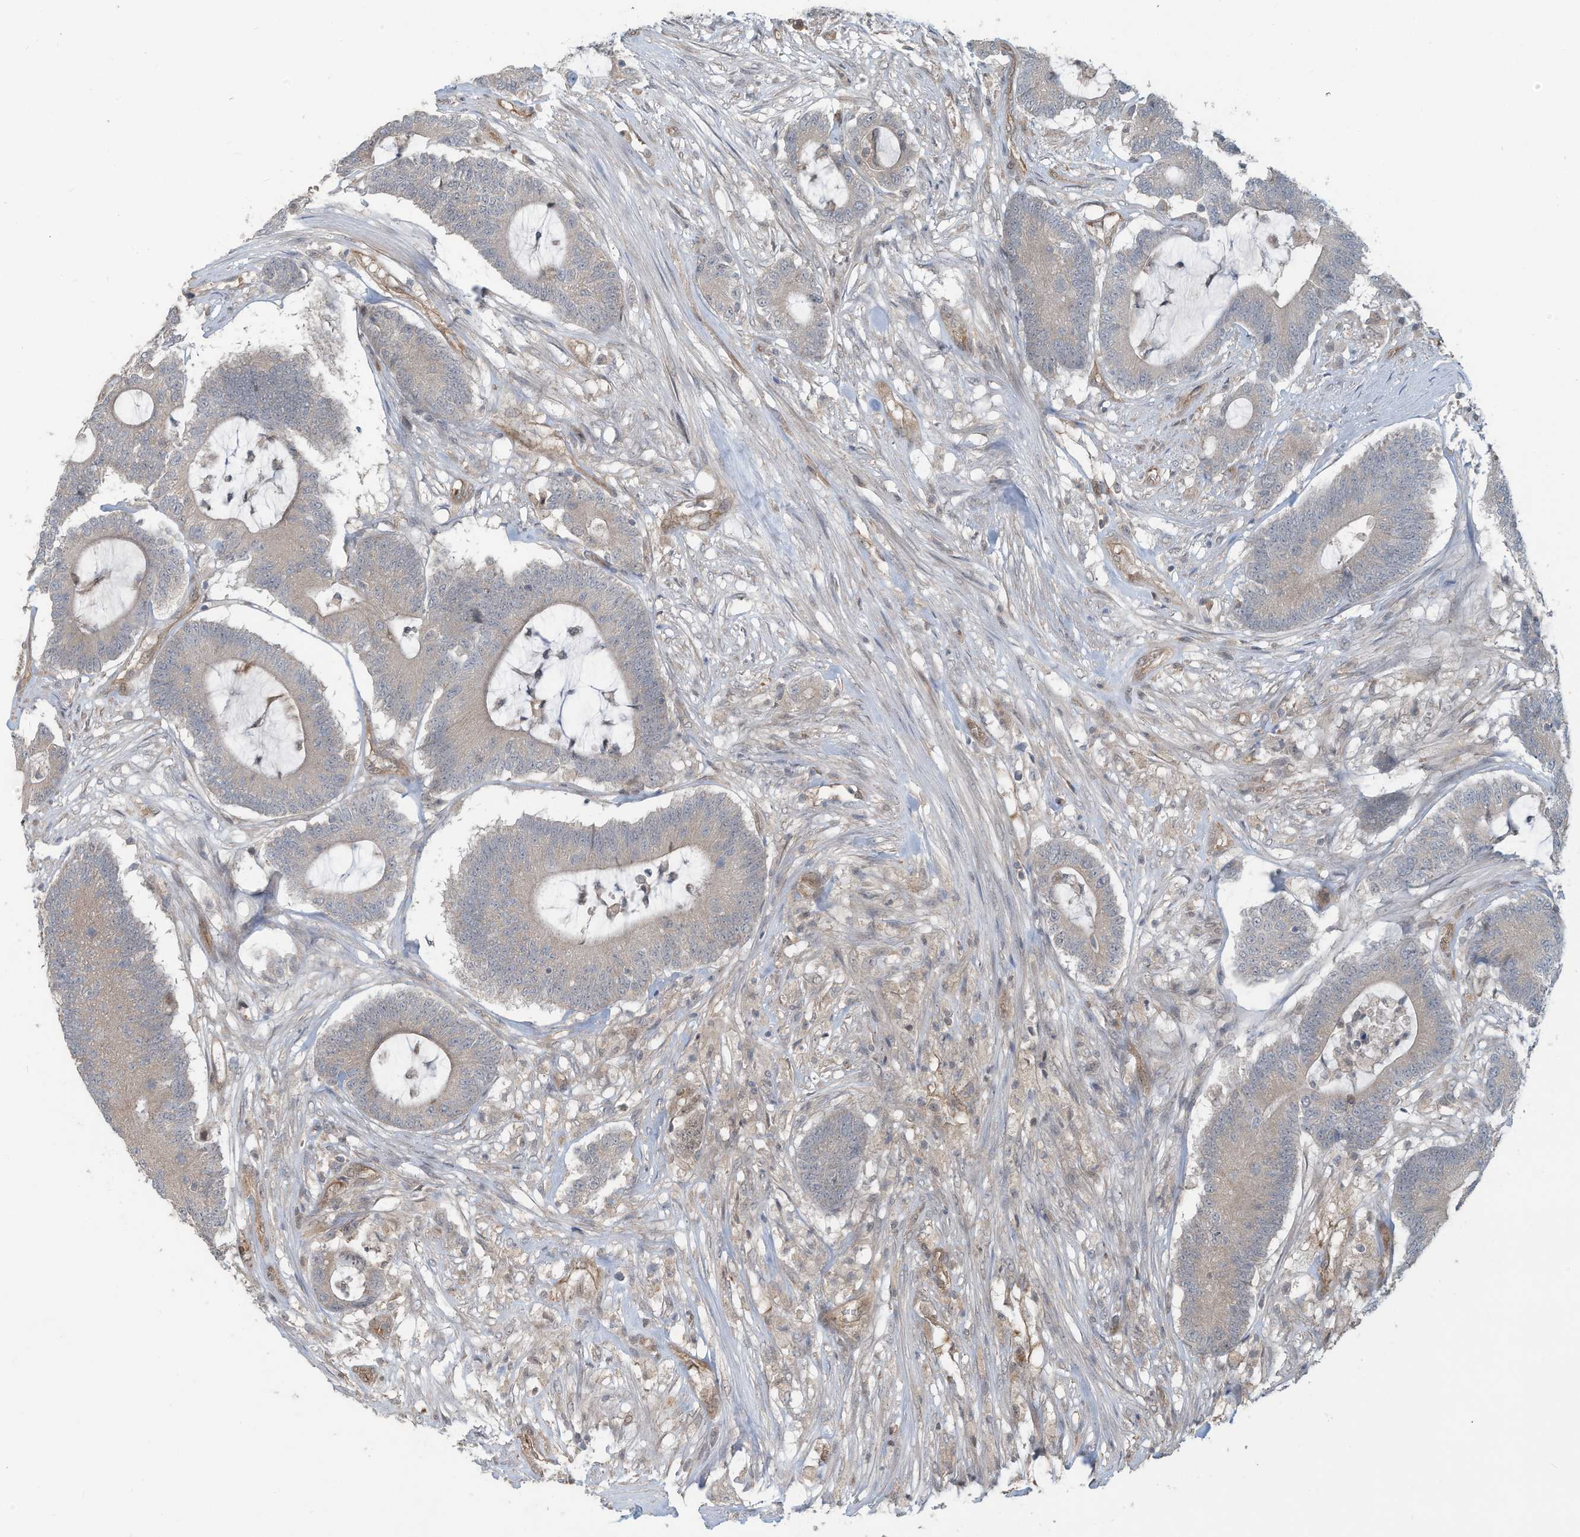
{"staining": {"intensity": "weak", "quantity": "<25%", "location": "cytoplasmic/membranous"}, "tissue": "colorectal cancer", "cell_type": "Tumor cells", "image_type": "cancer", "snomed": [{"axis": "morphology", "description": "Adenocarcinoma, NOS"}, {"axis": "topography", "description": "Colon"}], "caption": "A micrograph of human colorectal cancer (adenocarcinoma) is negative for staining in tumor cells.", "gene": "ERI2", "patient": {"sex": "female", "age": 84}}